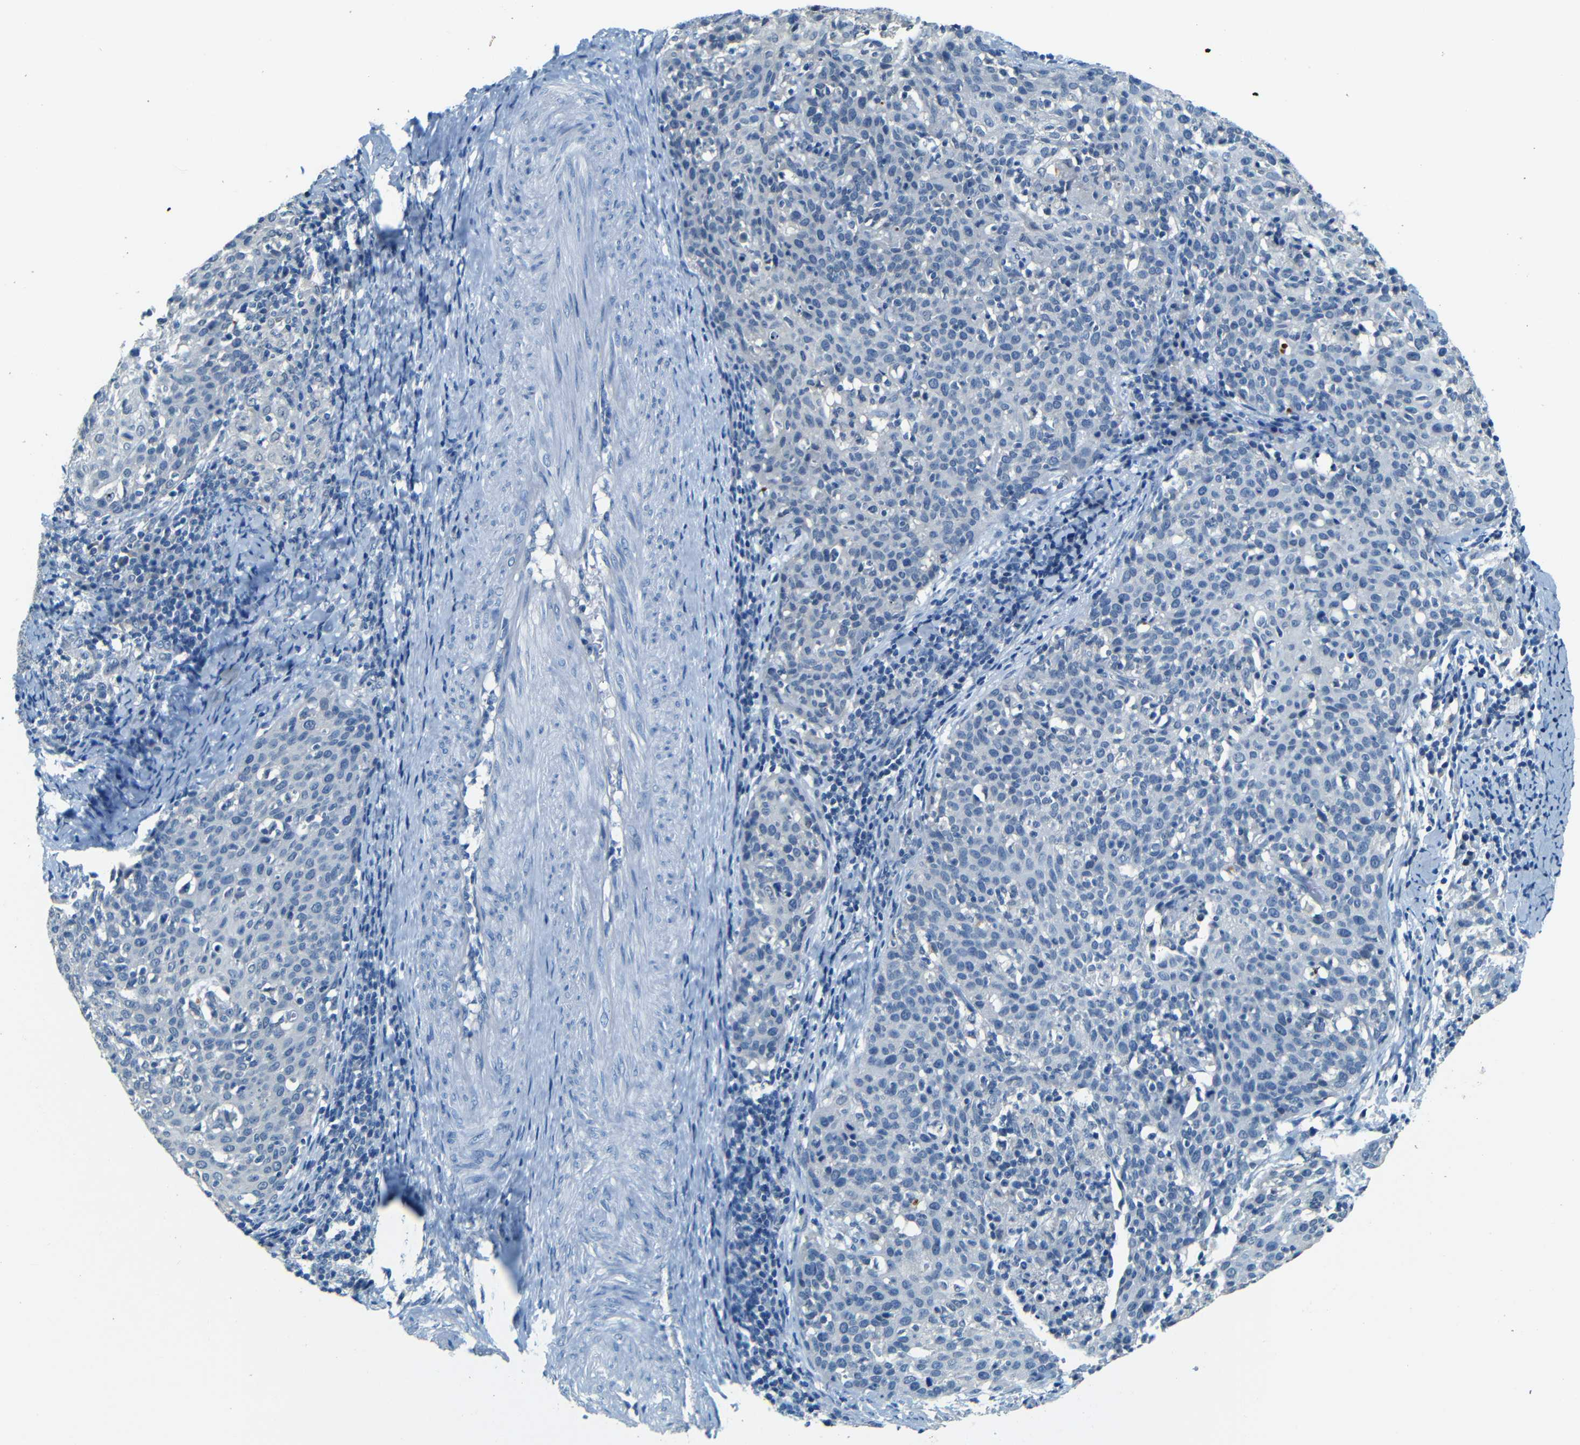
{"staining": {"intensity": "negative", "quantity": "none", "location": "none"}, "tissue": "cervical cancer", "cell_type": "Tumor cells", "image_type": "cancer", "snomed": [{"axis": "morphology", "description": "Squamous cell carcinoma, NOS"}, {"axis": "topography", "description": "Cervix"}], "caption": "Immunohistochemical staining of squamous cell carcinoma (cervical) exhibits no significant expression in tumor cells.", "gene": "ZMAT1", "patient": {"sex": "female", "age": 38}}